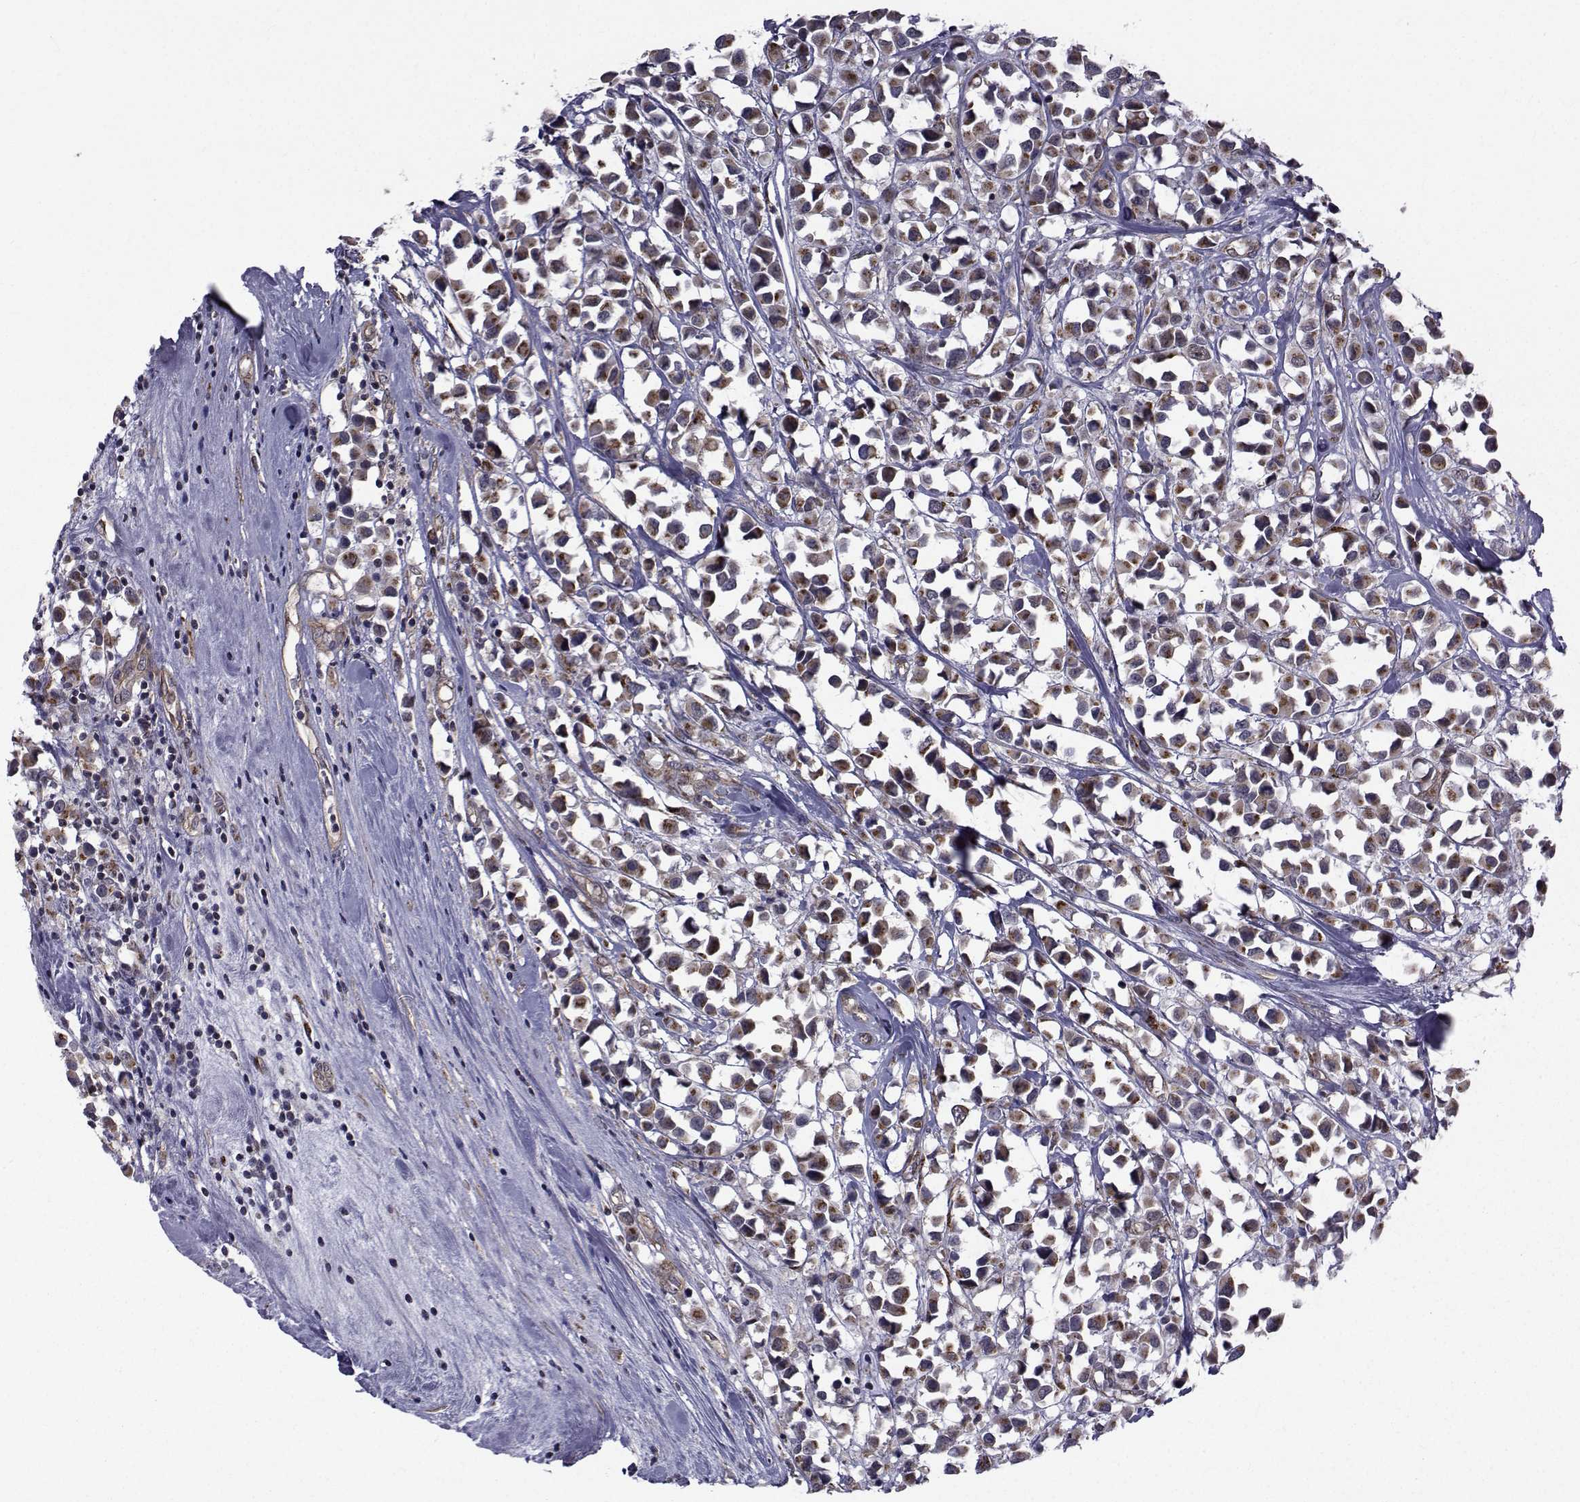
{"staining": {"intensity": "moderate", "quantity": "25%-75%", "location": "cytoplasmic/membranous"}, "tissue": "breast cancer", "cell_type": "Tumor cells", "image_type": "cancer", "snomed": [{"axis": "morphology", "description": "Duct carcinoma"}, {"axis": "topography", "description": "Breast"}], "caption": "About 25%-75% of tumor cells in human invasive ductal carcinoma (breast) reveal moderate cytoplasmic/membranous protein staining as visualized by brown immunohistochemical staining.", "gene": "ATP6V1C2", "patient": {"sex": "female", "age": 61}}